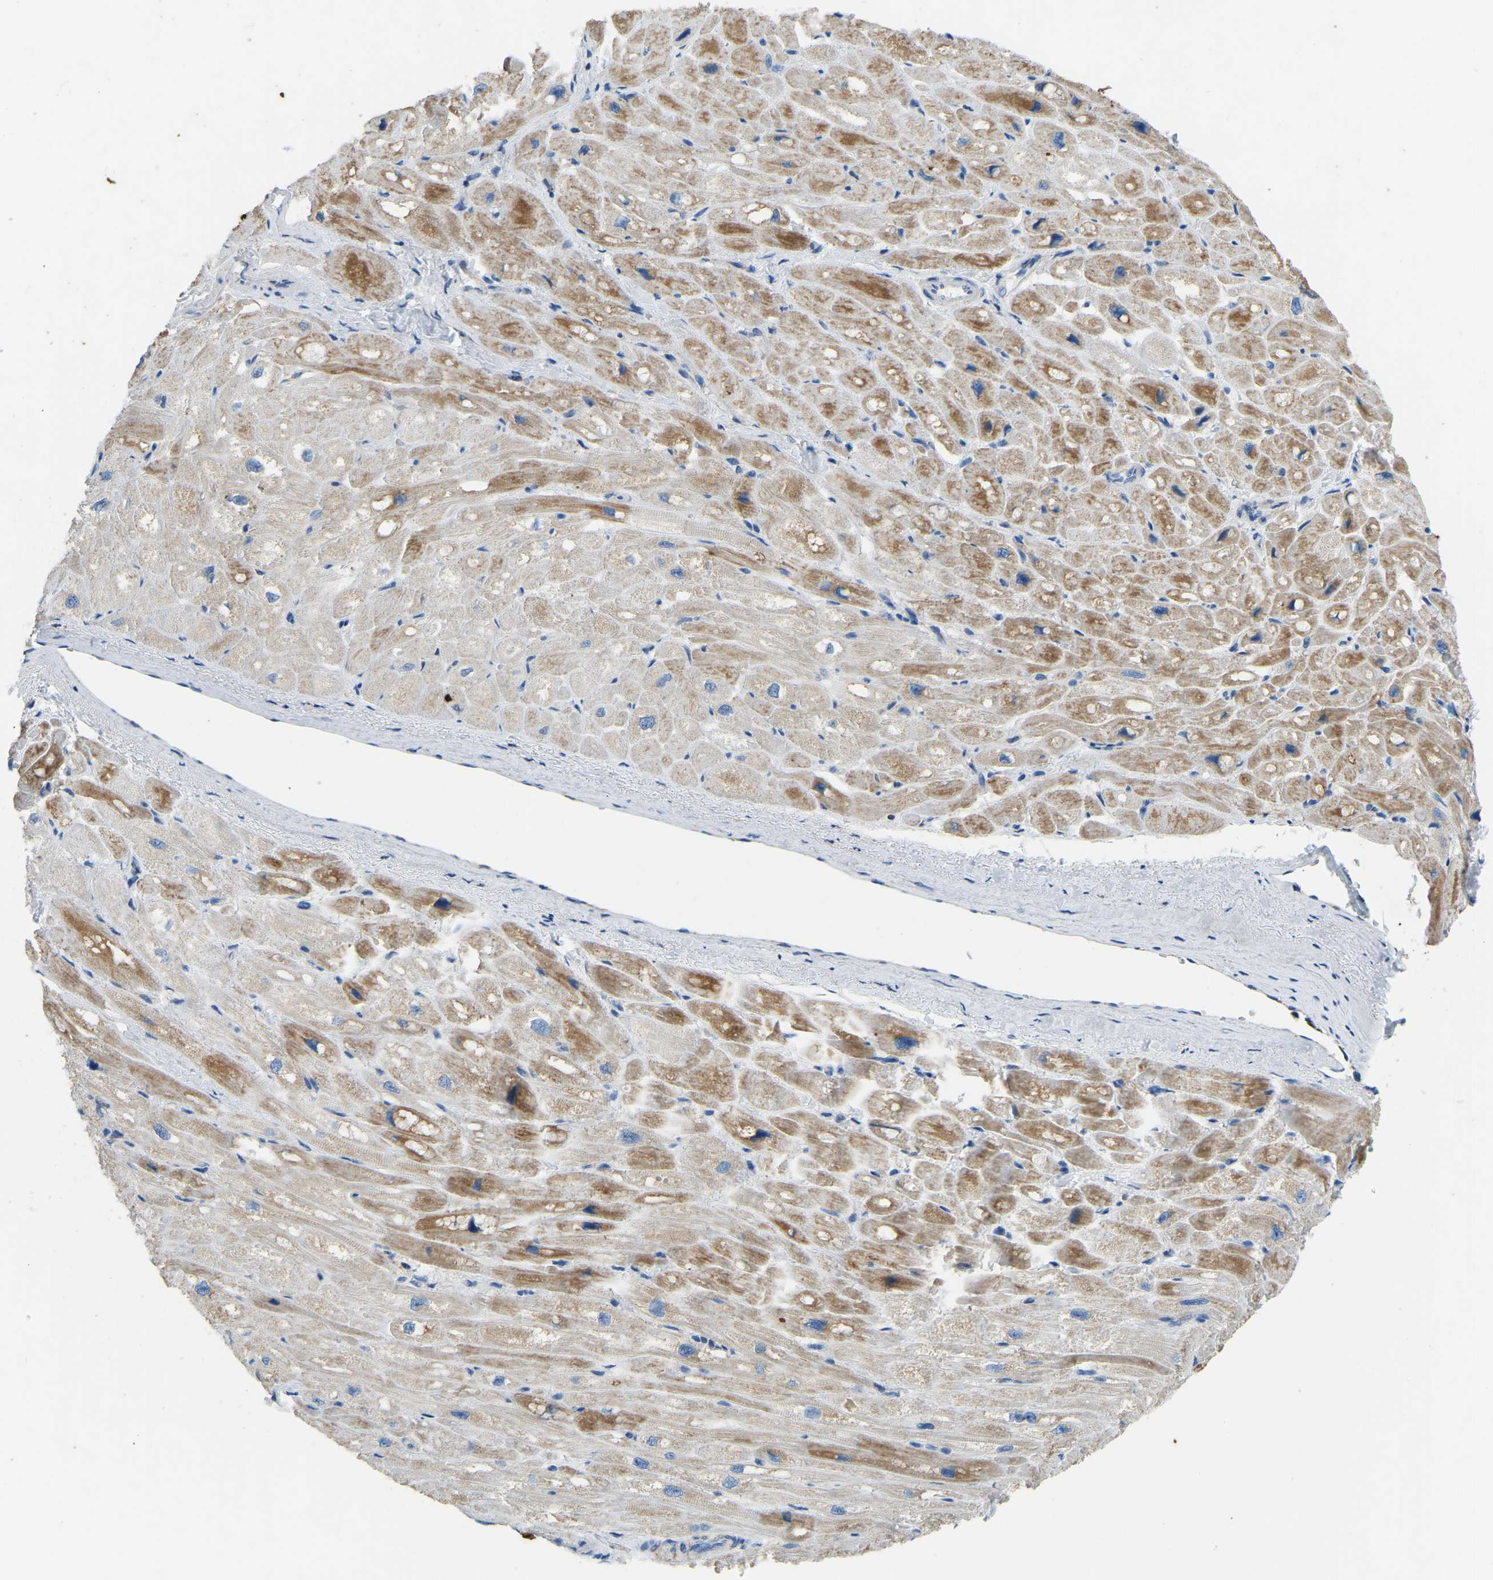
{"staining": {"intensity": "moderate", "quantity": "25%-75%", "location": "cytoplasmic/membranous"}, "tissue": "heart muscle", "cell_type": "Cardiomyocytes", "image_type": "normal", "snomed": [{"axis": "morphology", "description": "Normal tissue, NOS"}, {"axis": "topography", "description": "Heart"}], "caption": "Heart muscle stained with immunohistochemistry (IHC) demonstrates moderate cytoplasmic/membranous expression in about 25%-75% of cardiomyocytes. (brown staining indicates protein expression, while blue staining denotes nuclei).", "gene": "ZNF200", "patient": {"sex": "male", "age": 49}}